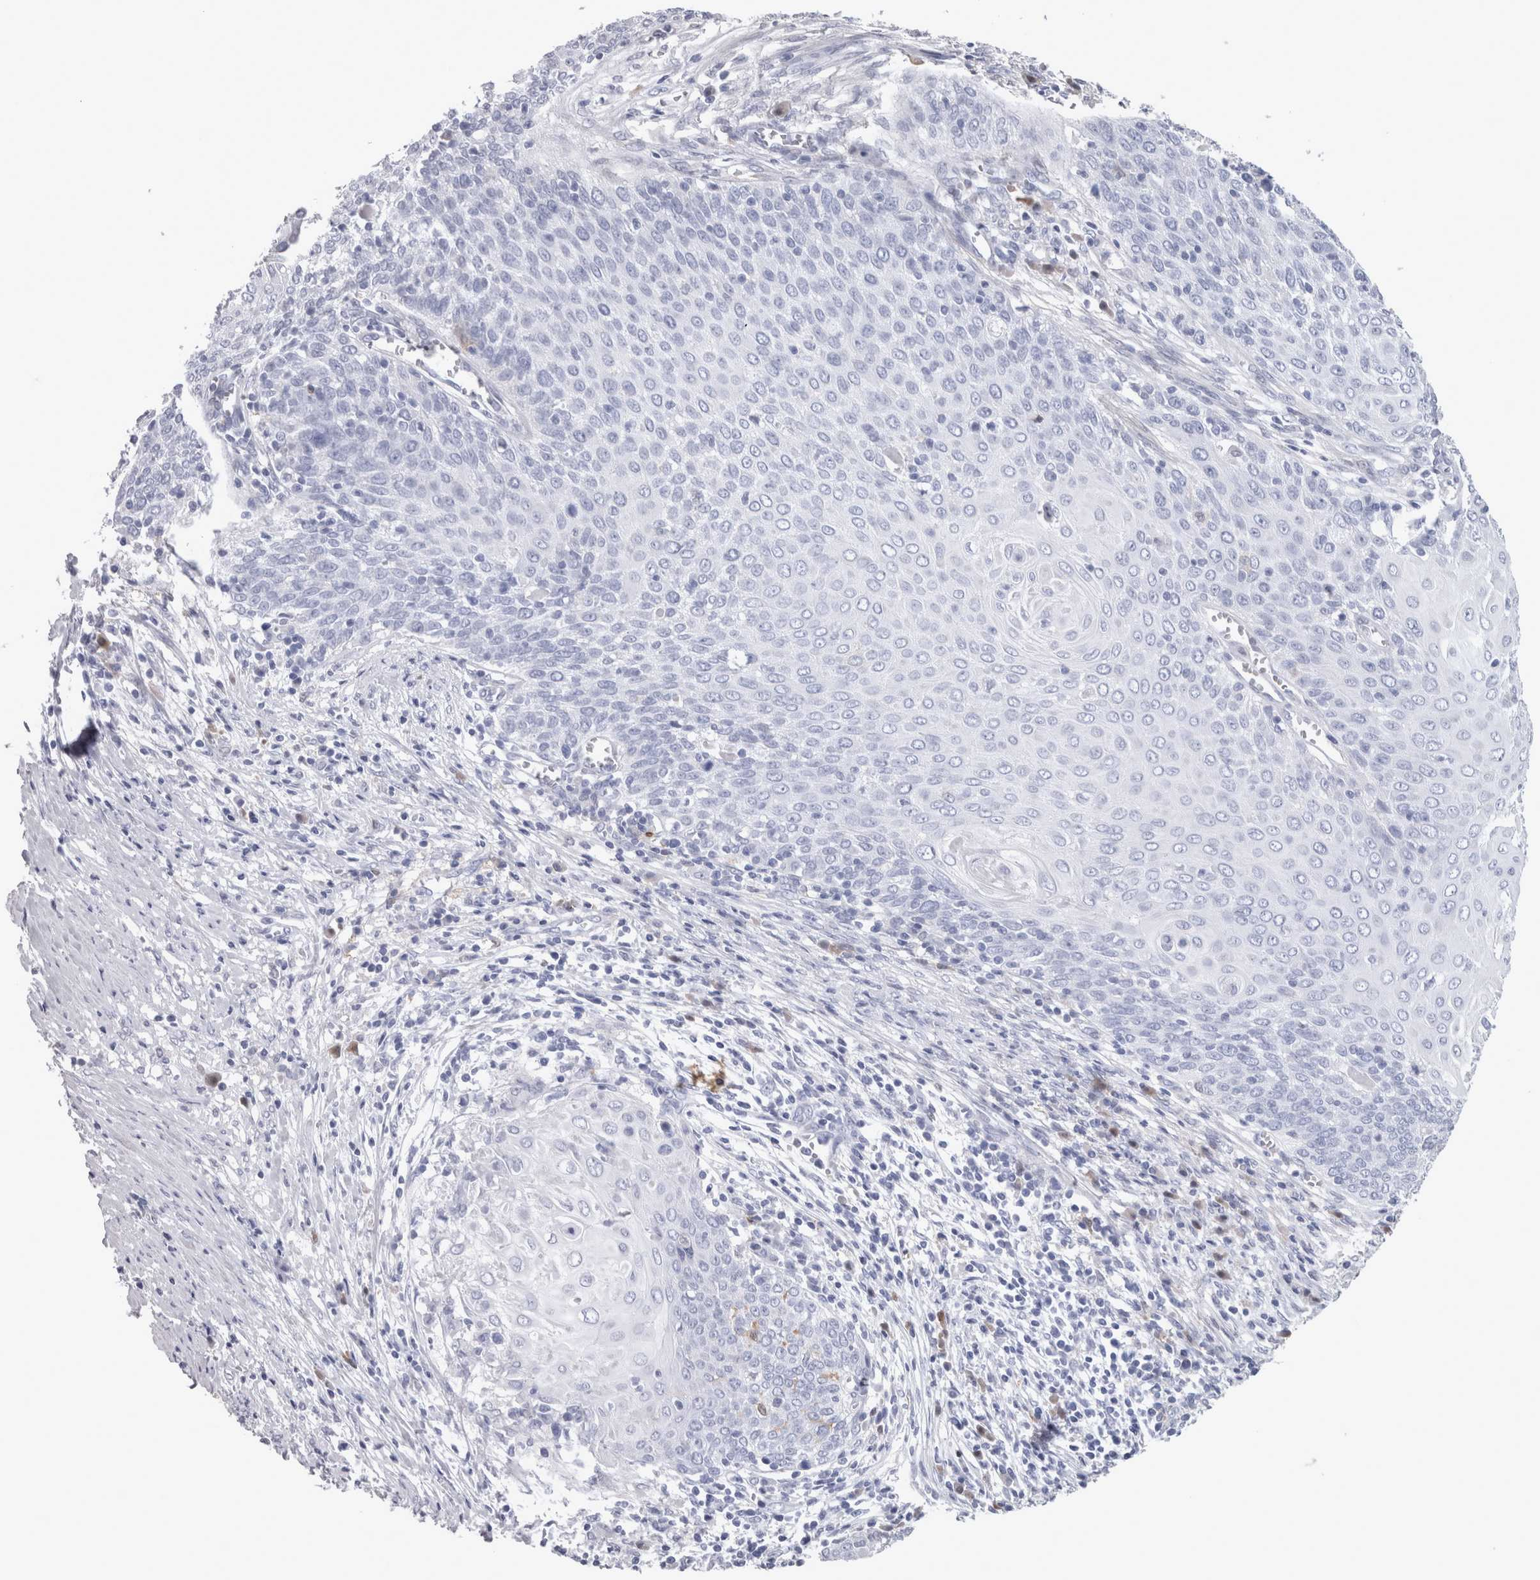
{"staining": {"intensity": "negative", "quantity": "none", "location": "none"}, "tissue": "cervical cancer", "cell_type": "Tumor cells", "image_type": "cancer", "snomed": [{"axis": "morphology", "description": "Squamous cell carcinoma, NOS"}, {"axis": "topography", "description": "Cervix"}], "caption": "Immunohistochemistry histopathology image of squamous cell carcinoma (cervical) stained for a protein (brown), which shows no staining in tumor cells.", "gene": "CA8", "patient": {"sex": "female", "age": 39}}